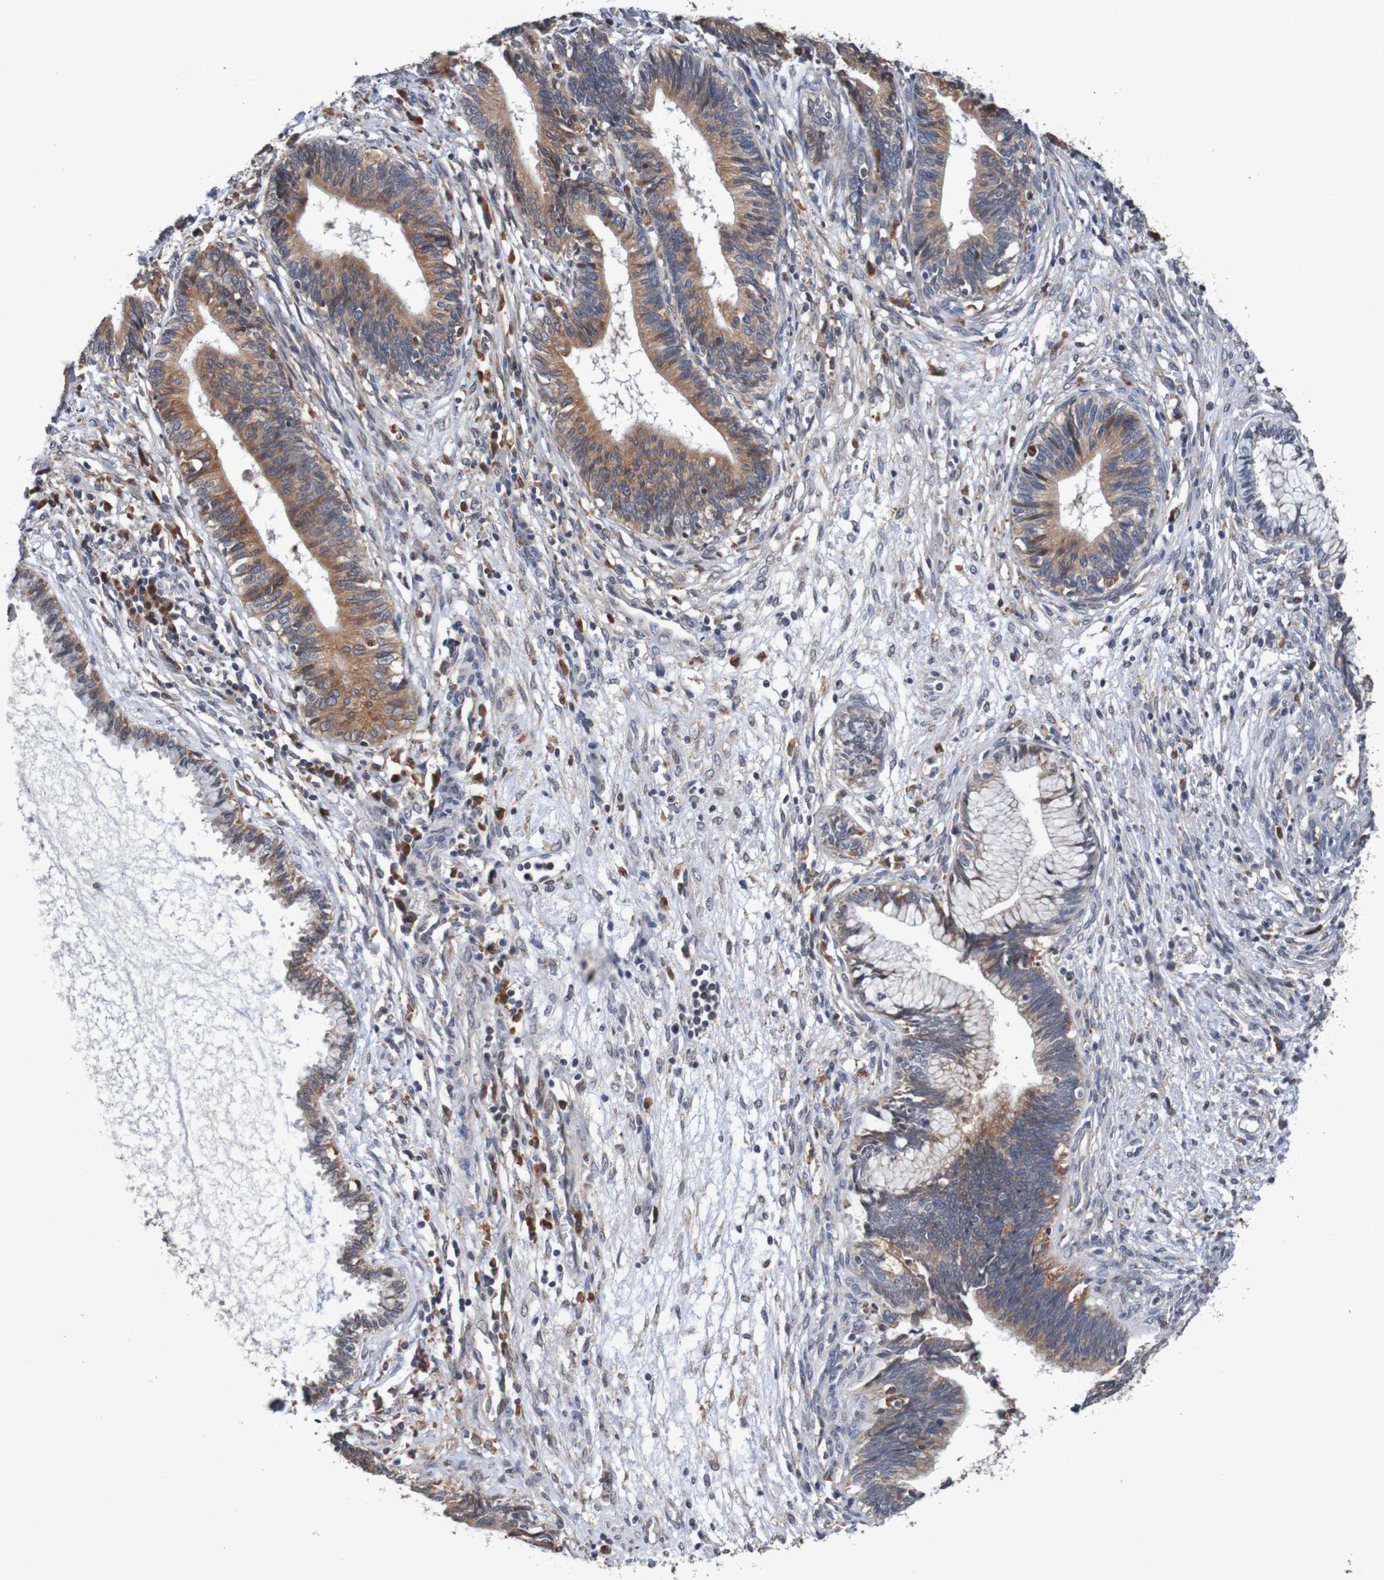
{"staining": {"intensity": "moderate", "quantity": ">75%", "location": "cytoplasmic/membranous"}, "tissue": "cervical cancer", "cell_type": "Tumor cells", "image_type": "cancer", "snomed": [{"axis": "morphology", "description": "Adenocarcinoma, NOS"}, {"axis": "topography", "description": "Cervix"}], "caption": "DAB (3,3'-diaminobenzidine) immunohistochemical staining of human cervical cancer exhibits moderate cytoplasmic/membranous protein positivity in approximately >75% of tumor cells.", "gene": "FIBP", "patient": {"sex": "female", "age": 44}}